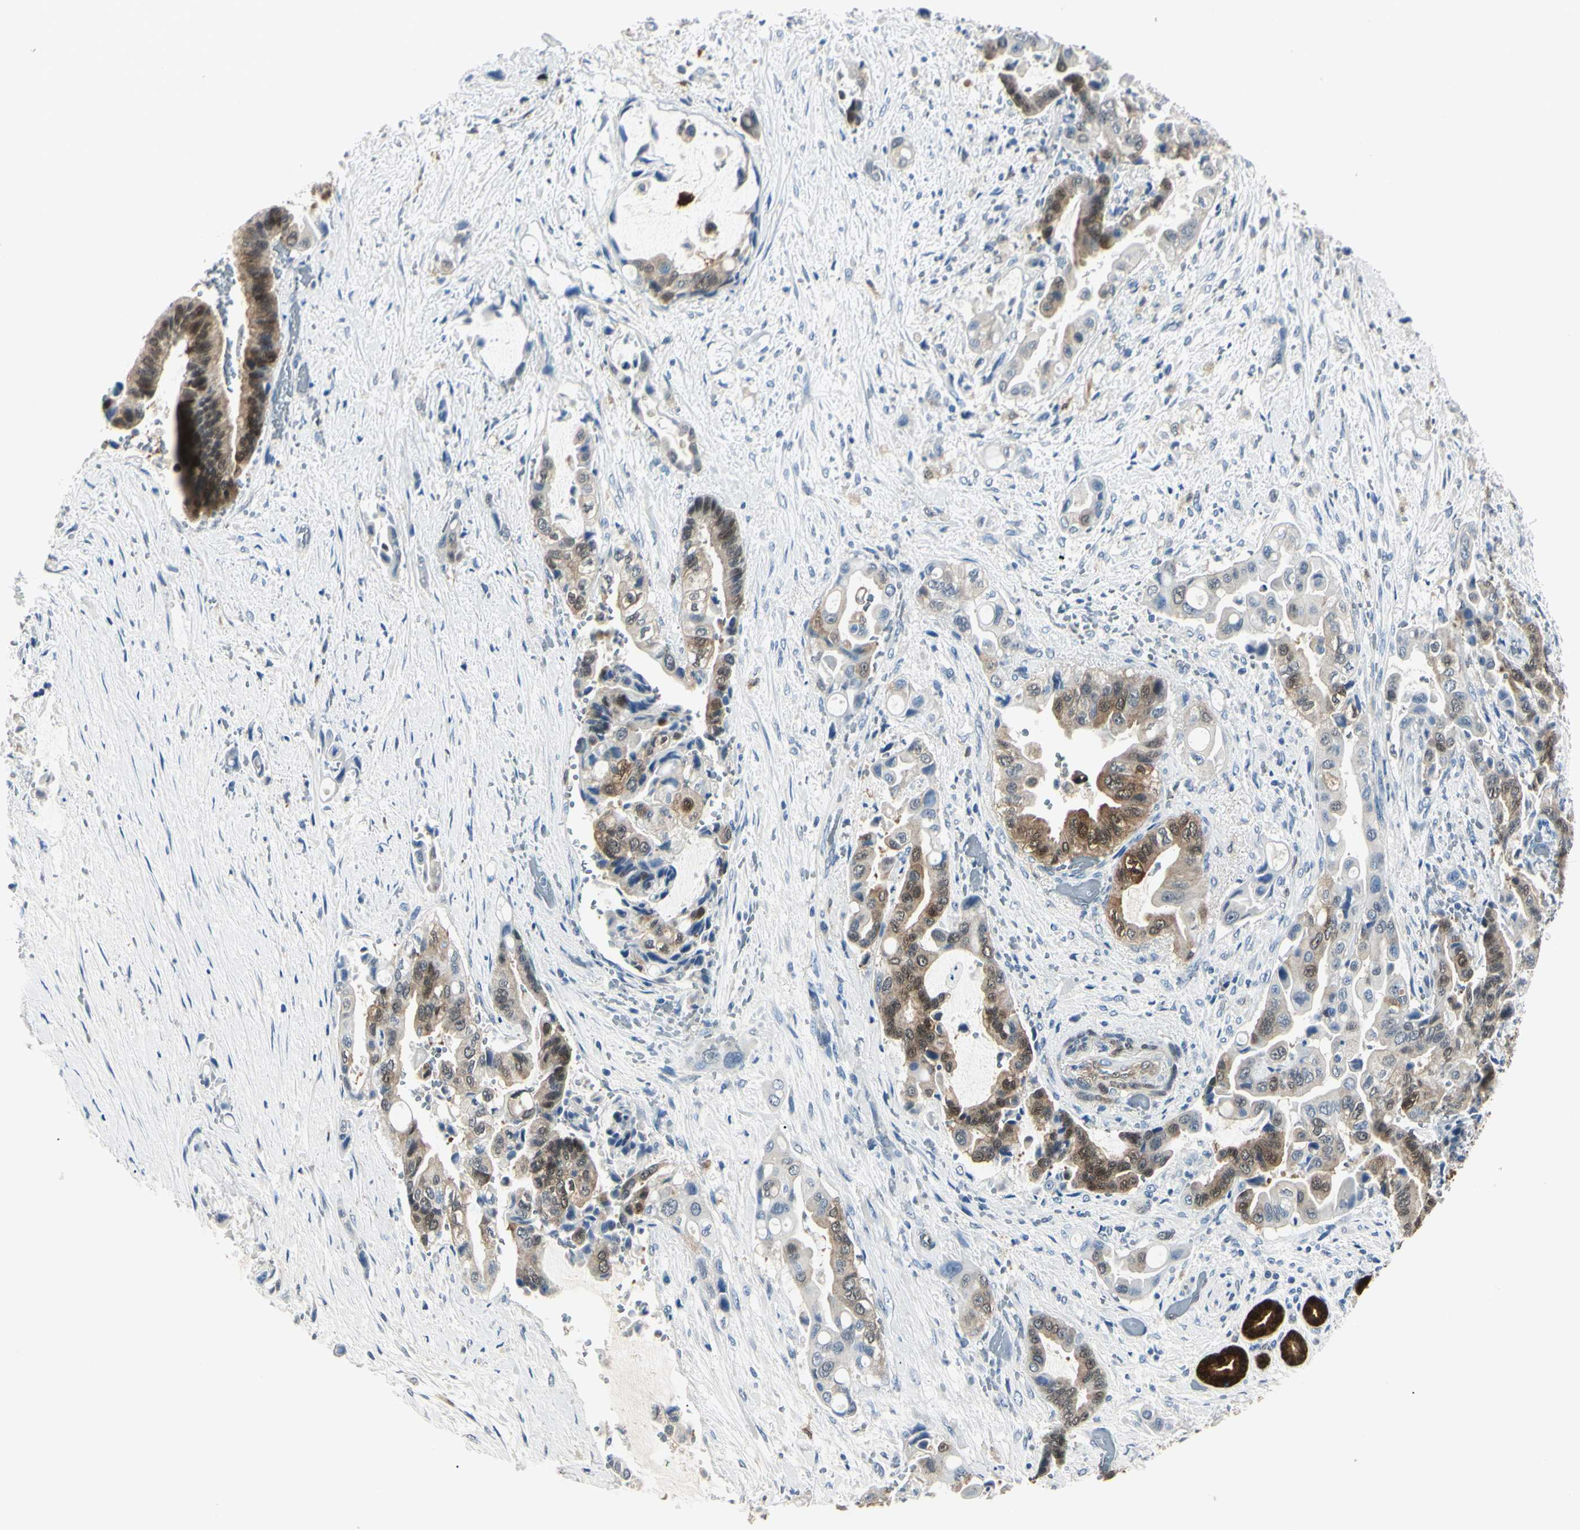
{"staining": {"intensity": "strong", "quantity": "<25%", "location": "cytoplasmic/membranous,nuclear"}, "tissue": "liver cancer", "cell_type": "Tumor cells", "image_type": "cancer", "snomed": [{"axis": "morphology", "description": "Cholangiocarcinoma"}, {"axis": "topography", "description": "Liver"}], "caption": "Human cholangiocarcinoma (liver) stained with a protein marker reveals strong staining in tumor cells.", "gene": "AKR1C3", "patient": {"sex": "female", "age": 61}}